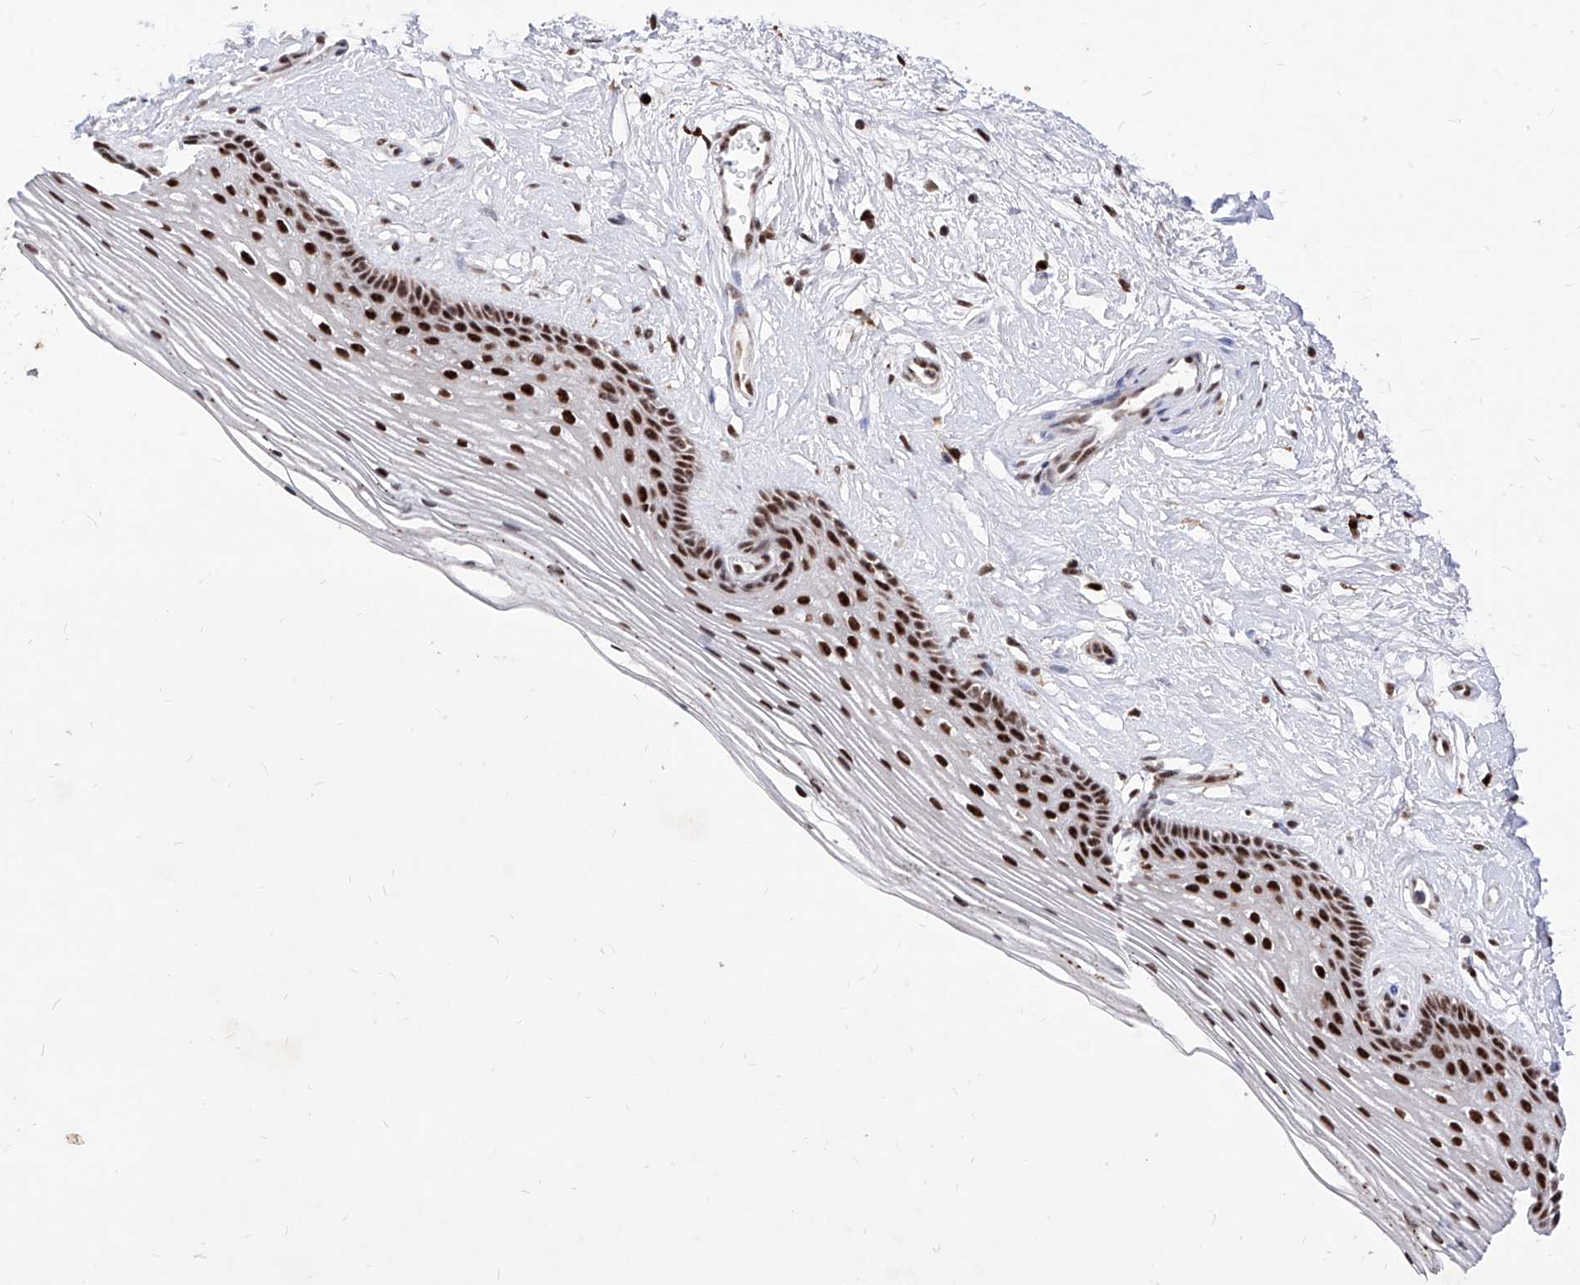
{"staining": {"intensity": "strong", "quantity": ">75%", "location": "nuclear"}, "tissue": "vagina", "cell_type": "Squamous epithelial cells", "image_type": "normal", "snomed": [{"axis": "morphology", "description": "Normal tissue, NOS"}, {"axis": "topography", "description": "Vagina"}], "caption": "IHC photomicrograph of unremarkable human vagina stained for a protein (brown), which demonstrates high levels of strong nuclear expression in about >75% of squamous epithelial cells.", "gene": "PHF5A", "patient": {"sex": "female", "age": 46}}